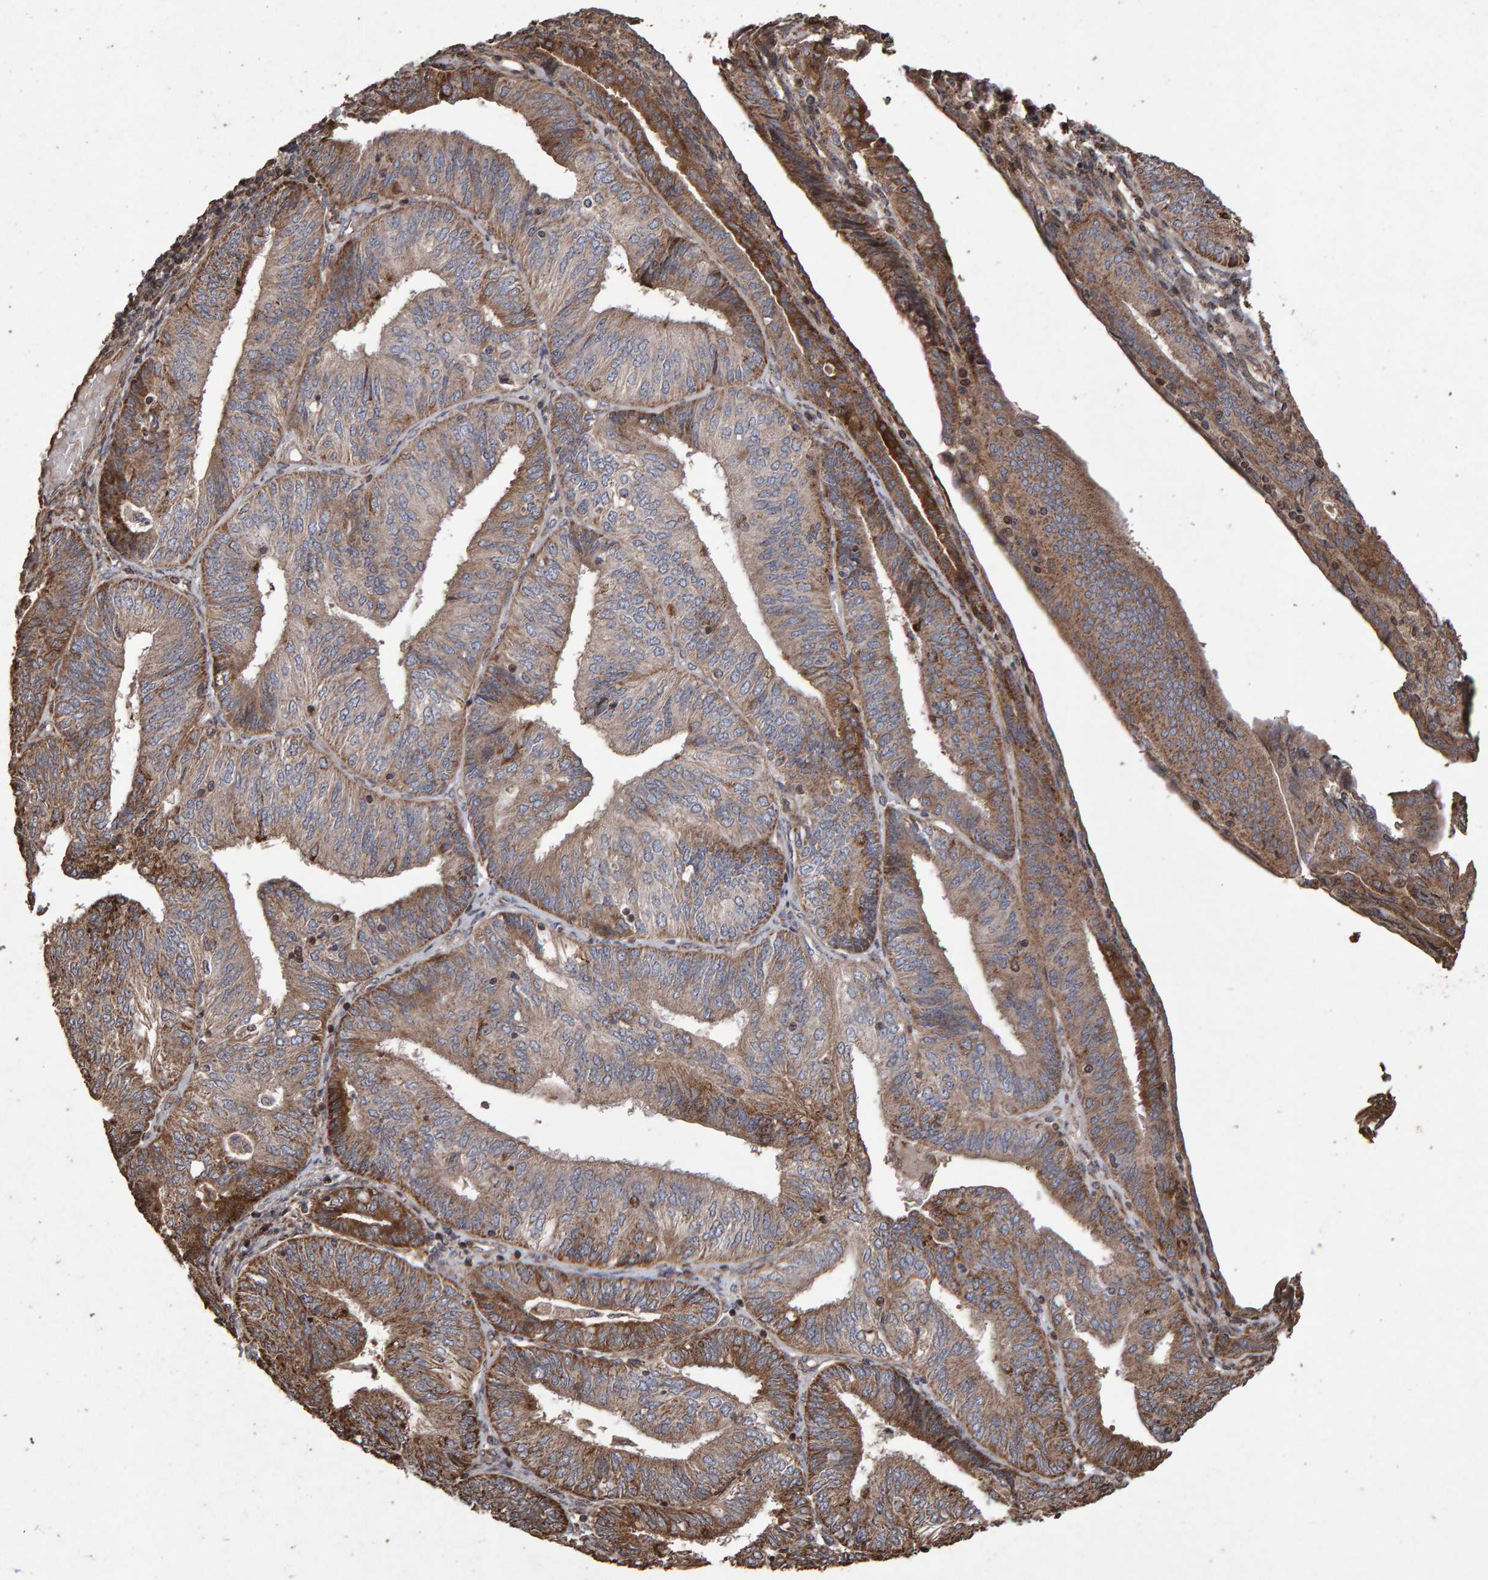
{"staining": {"intensity": "moderate", "quantity": ">75%", "location": "cytoplasmic/membranous"}, "tissue": "endometrial cancer", "cell_type": "Tumor cells", "image_type": "cancer", "snomed": [{"axis": "morphology", "description": "Adenocarcinoma, NOS"}, {"axis": "topography", "description": "Endometrium"}], "caption": "The photomicrograph exhibits a brown stain indicating the presence of a protein in the cytoplasmic/membranous of tumor cells in endometrial adenocarcinoma.", "gene": "OSBP2", "patient": {"sex": "female", "age": 58}}